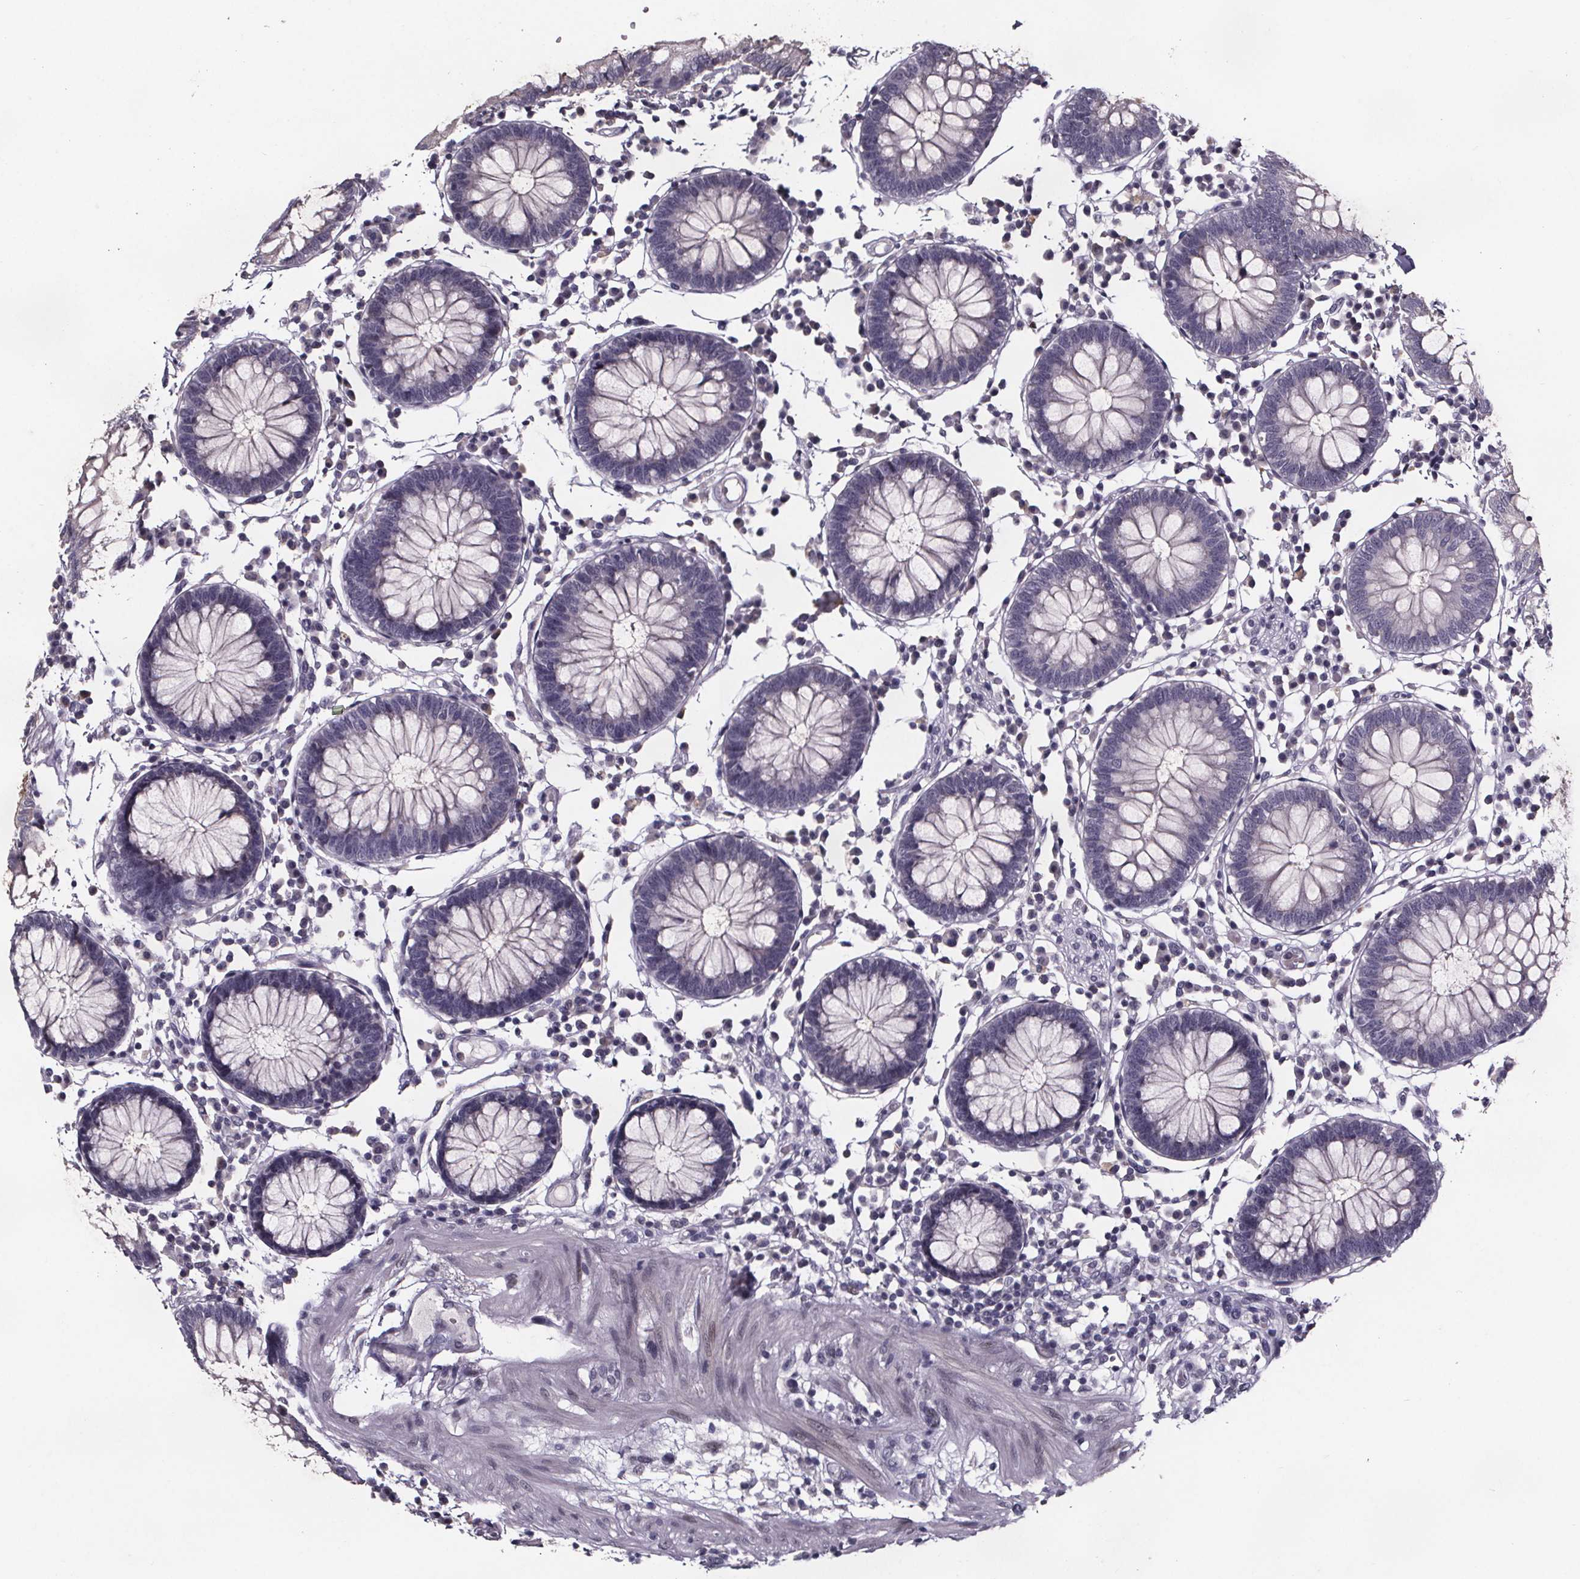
{"staining": {"intensity": "negative", "quantity": "none", "location": "none"}, "tissue": "colon", "cell_type": "Endothelial cells", "image_type": "normal", "snomed": [{"axis": "morphology", "description": "Normal tissue, NOS"}, {"axis": "morphology", "description": "Adenocarcinoma, NOS"}, {"axis": "topography", "description": "Colon"}], "caption": "An IHC image of normal colon is shown. There is no staining in endothelial cells of colon. (IHC, brightfield microscopy, high magnification).", "gene": "AR", "patient": {"sex": "male", "age": 83}}